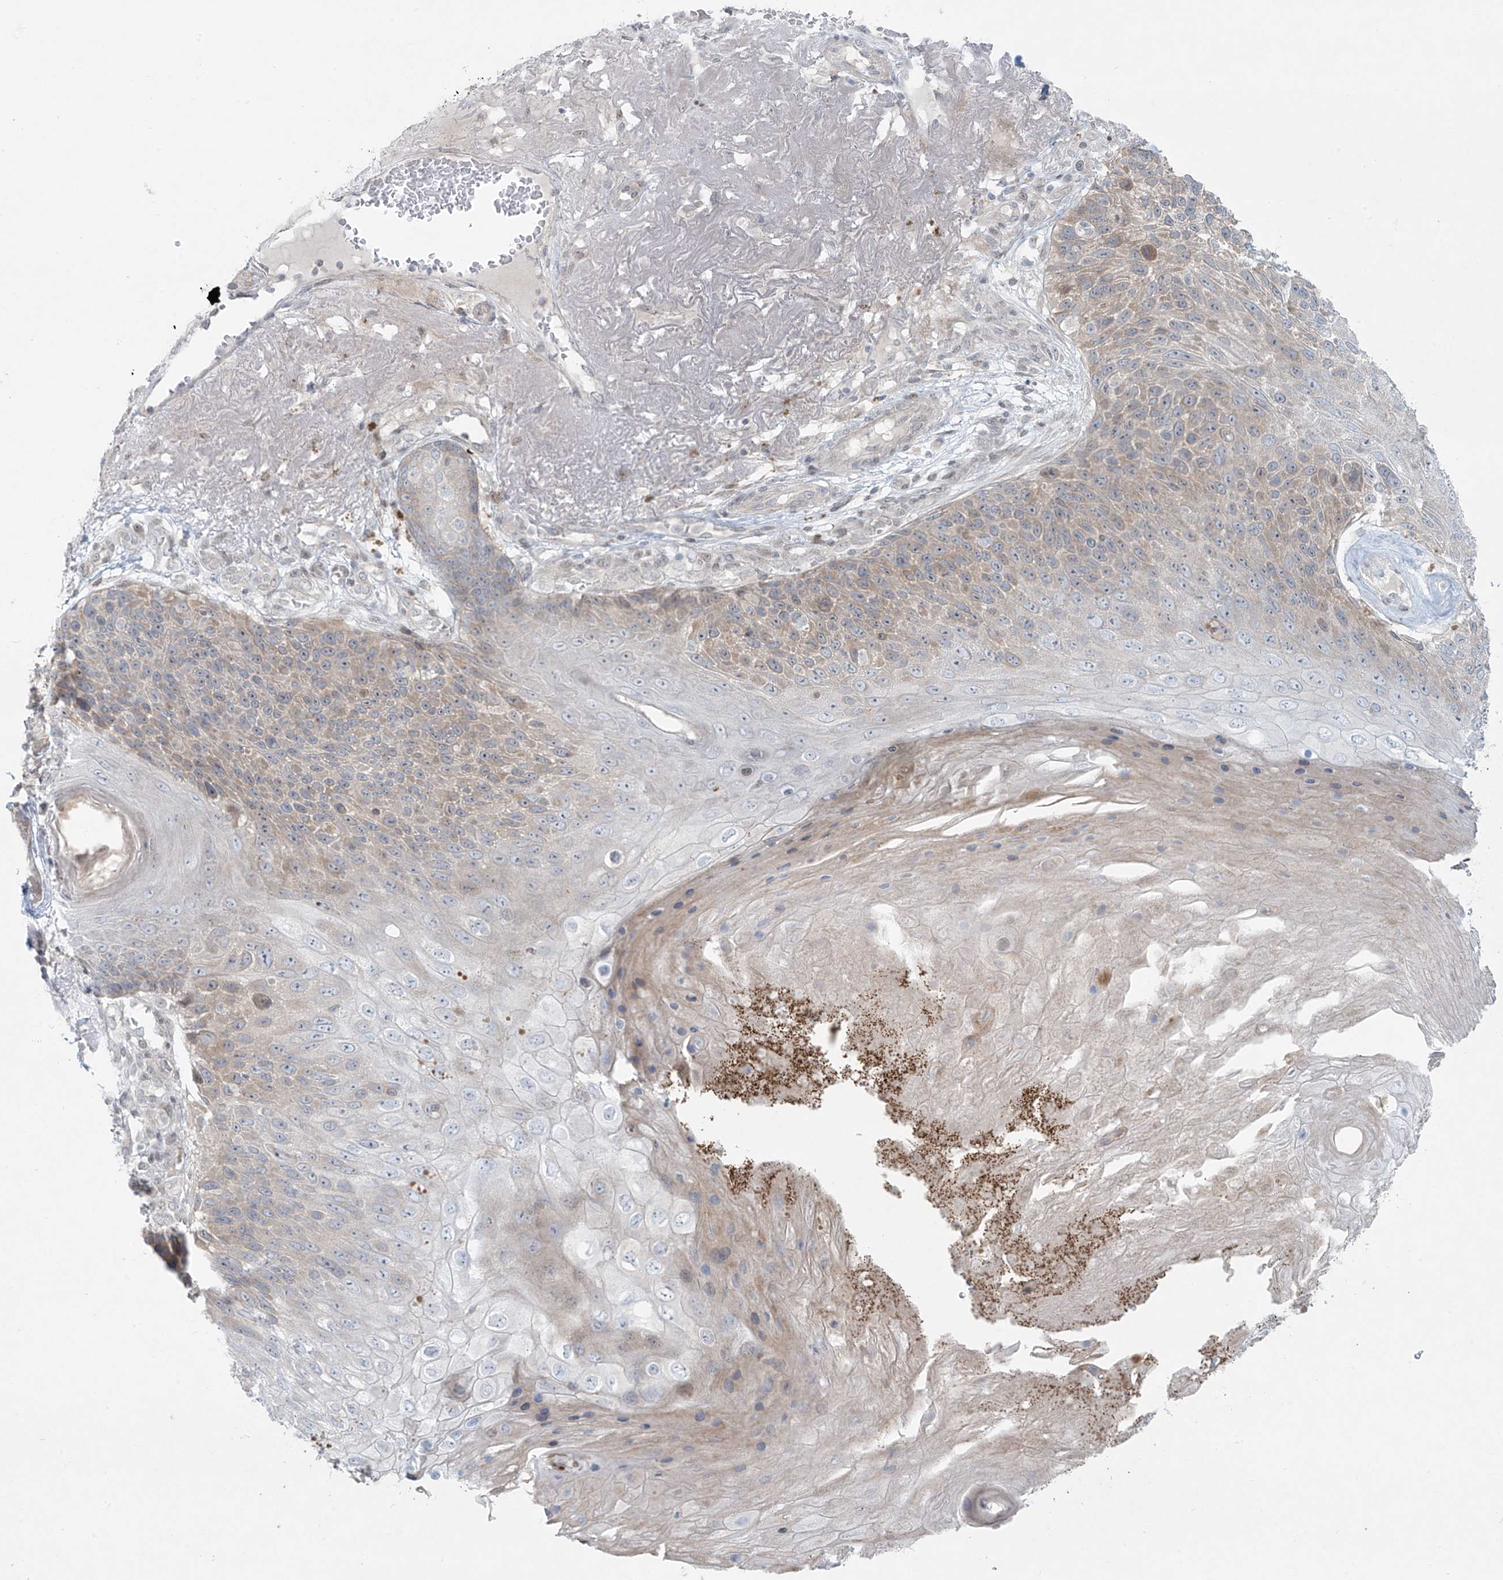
{"staining": {"intensity": "weak", "quantity": "25%-75%", "location": "cytoplasmic/membranous"}, "tissue": "skin cancer", "cell_type": "Tumor cells", "image_type": "cancer", "snomed": [{"axis": "morphology", "description": "Squamous cell carcinoma, NOS"}, {"axis": "topography", "description": "Skin"}], "caption": "Brown immunohistochemical staining in skin cancer (squamous cell carcinoma) reveals weak cytoplasmic/membranous expression in about 25%-75% of tumor cells. Nuclei are stained in blue.", "gene": "PPAT", "patient": {"sex": "female", "age": 88}}